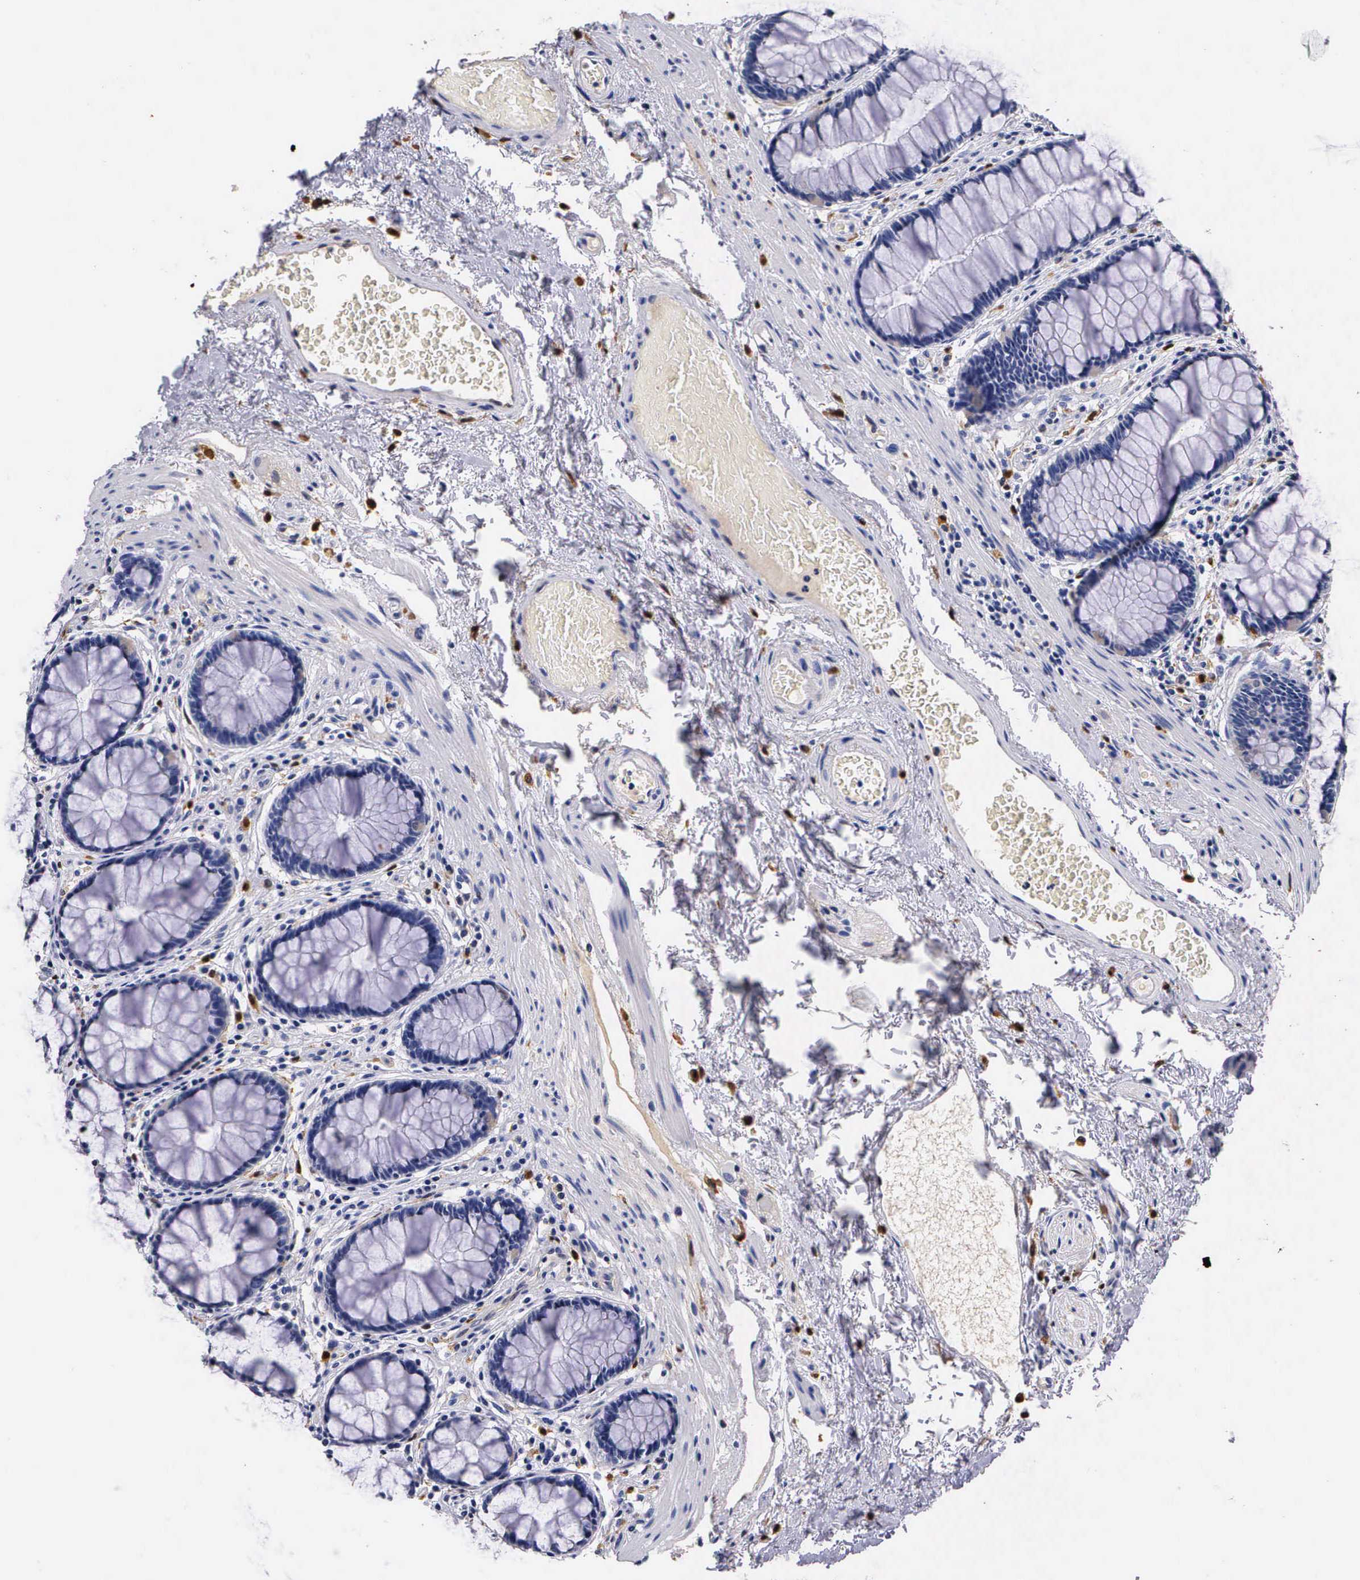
{"staining": {"intensity": "negative", "quantity": "none", "location": "none"}, "tissue": "rectum", "cell_type": "Glandular cells", "image_type": "normal", "snomed": [{"axis": "morphology", "description": "Normal tissue, NOS"}, {"axis": "topography", "description": "Rectum"}], "caption": "The photomicrograph demonstrates no staining of glandular cells in benign rectum. (Brightfield microscopy of DAB immunohistochemistry at high magnification).", "gene": "RENBP", "patient": {"sex": "male", "age": 77}}